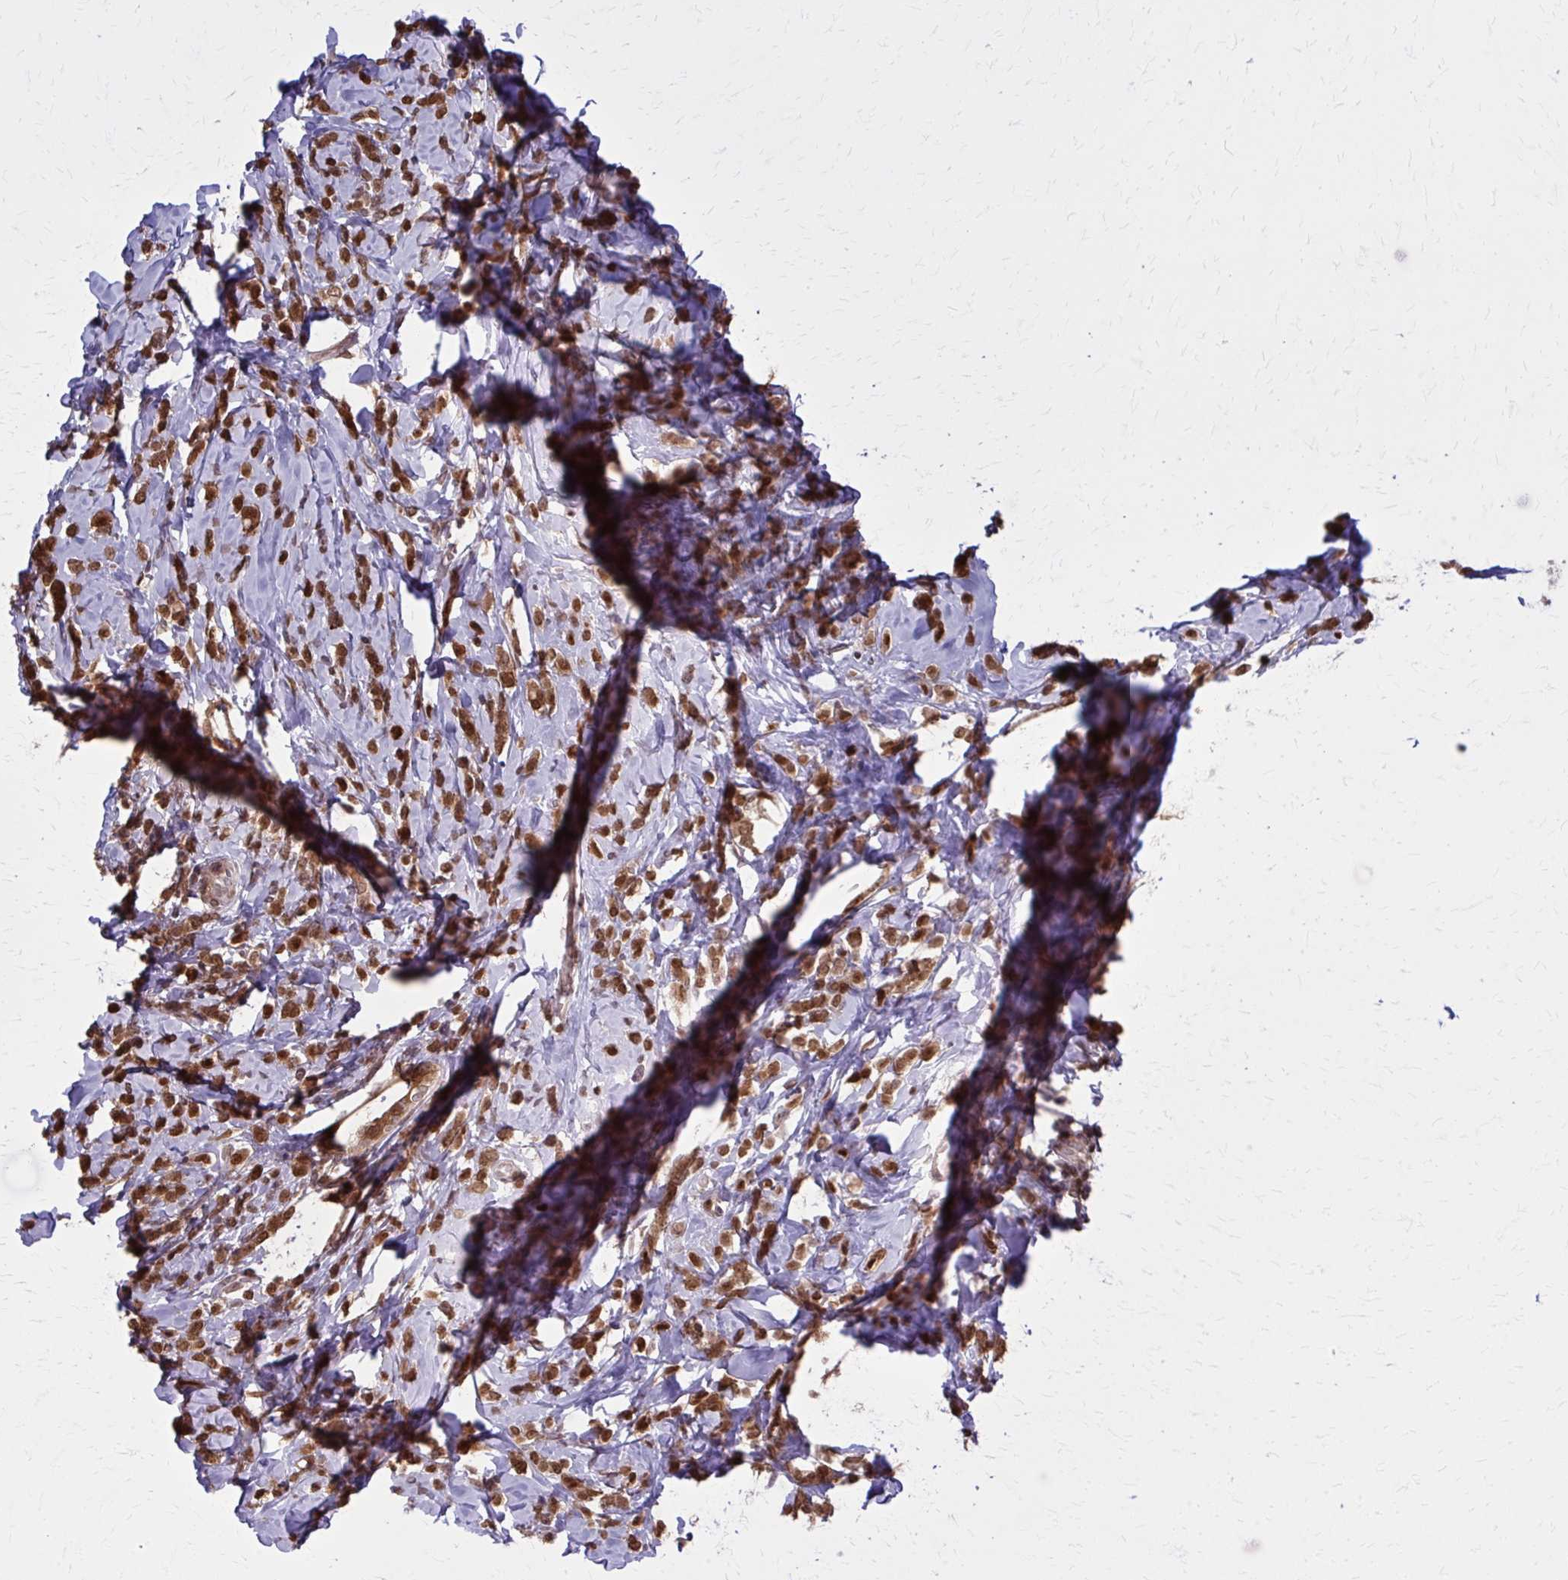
{"staining": {"intensity": "strong", "quantity": ">75%", "location": "cytoplasmic/membranous,nuclear"}, "tissue": "breast cancer", "cell_type": "Tumor cells", "image_type": "cancer", "snomed": [{"axis": "morphology", "description": "Lobular carcinoma"}, {"axis": "topography", "description": "Breast"}], "caption": "High-power microscopy captured an IHC micrograph of lobular carcinoma (breast), revealing strong cytoplasmic/membranous and nuclear expression in approximately >75% of tumor cells.", "gene": "MDH1", "patient": {"sex": "female", "age": 49}}